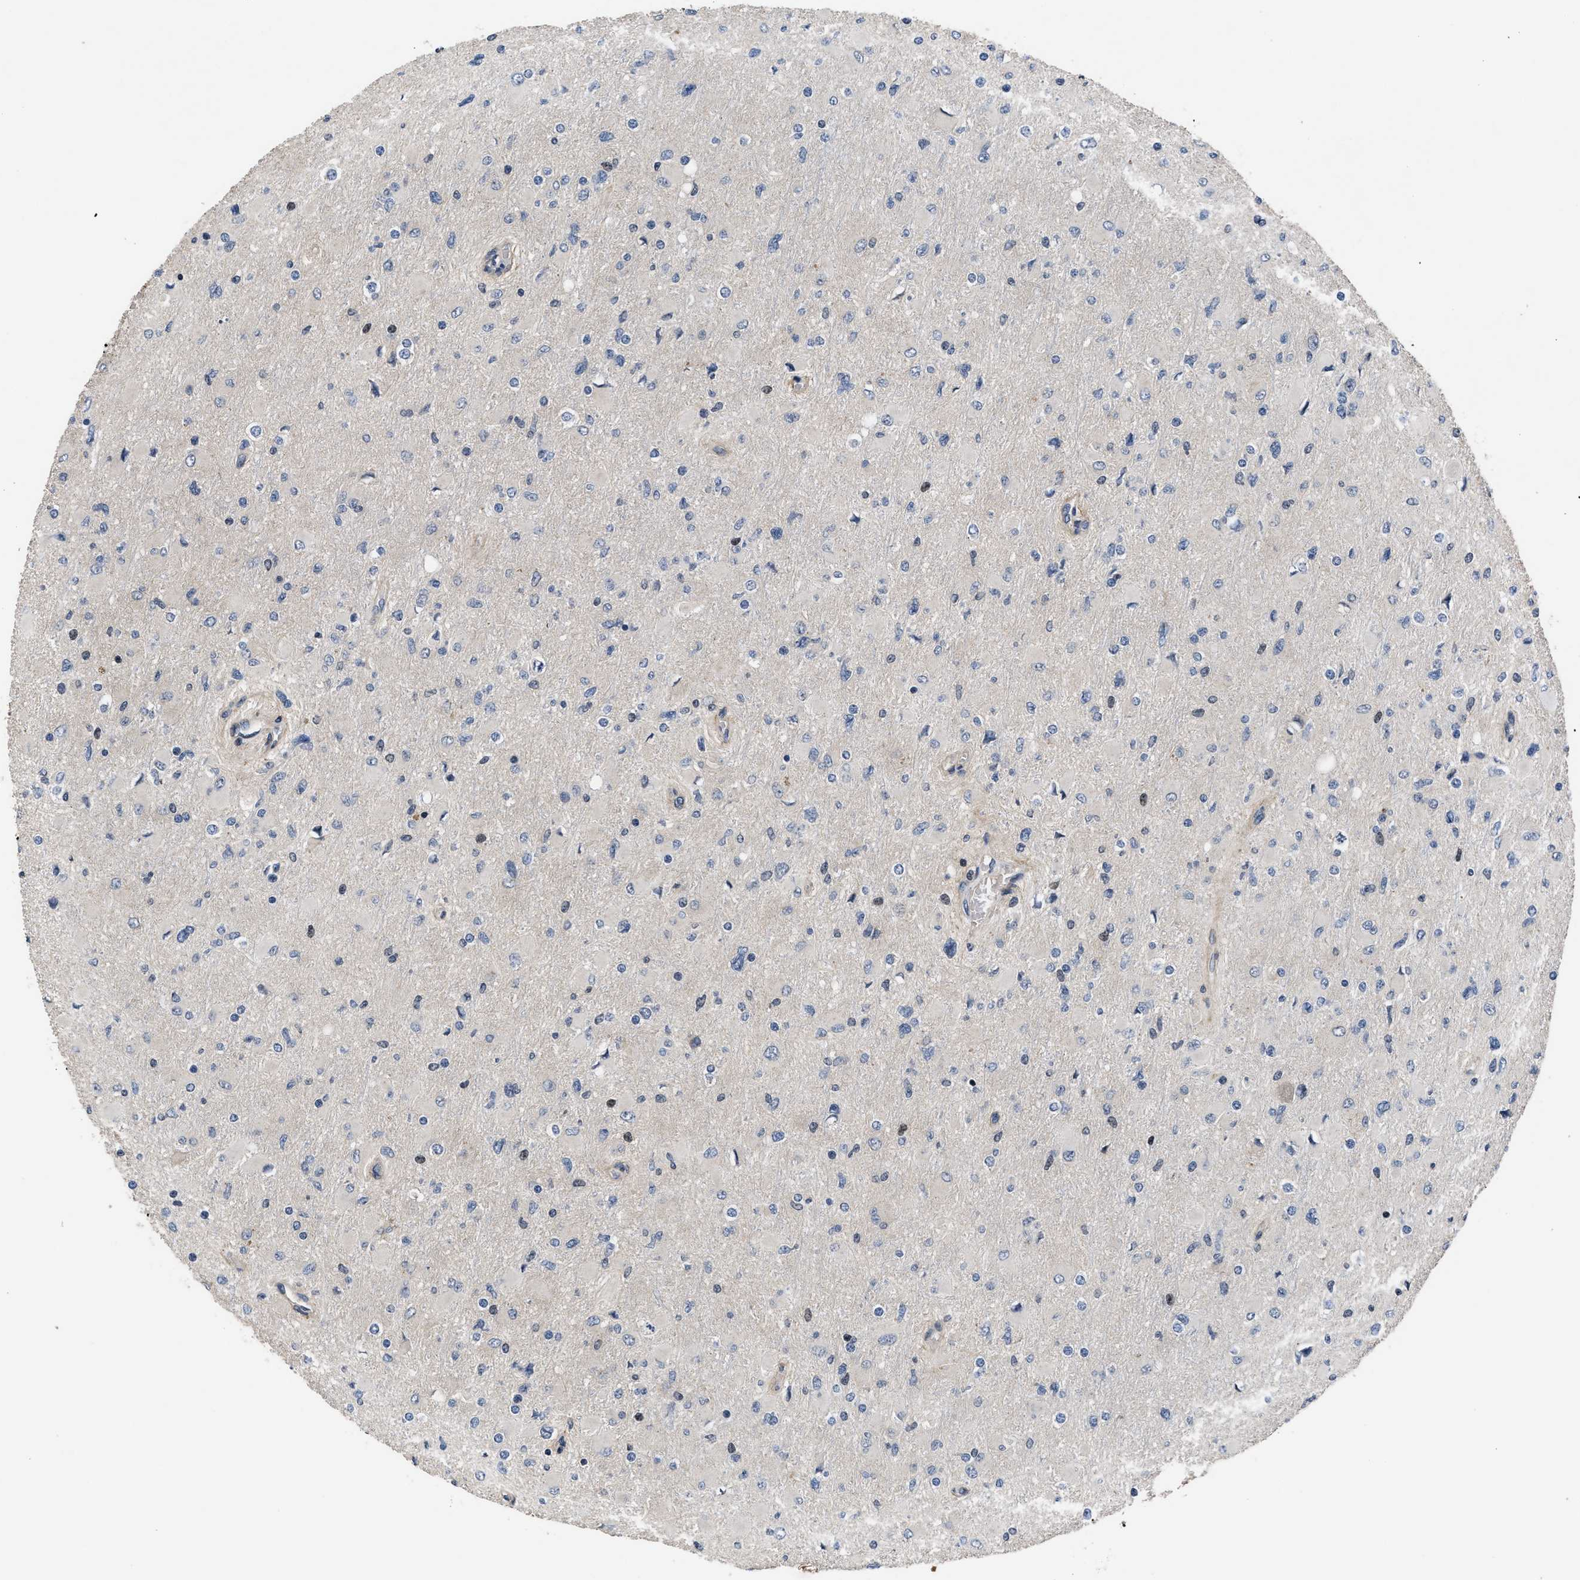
{"staining": {"intensity": "negative", "quantity": "none", "location": "none"}, "tissue": "glioma", "cell_type": "Tumor cells", "image_type": "cancer", "snomed": [{"axis": "morphology", "description": "Glioma, malignant, High grade"}, {"axis": "topography", "description": "Cerebral cortex"}], "caption": "Malignant high-grade glioma stained for a protein using IHC shows no expression tumor cells.", "gene": "DNAJC14", "patient": {"sex": "female", "age": 36}}